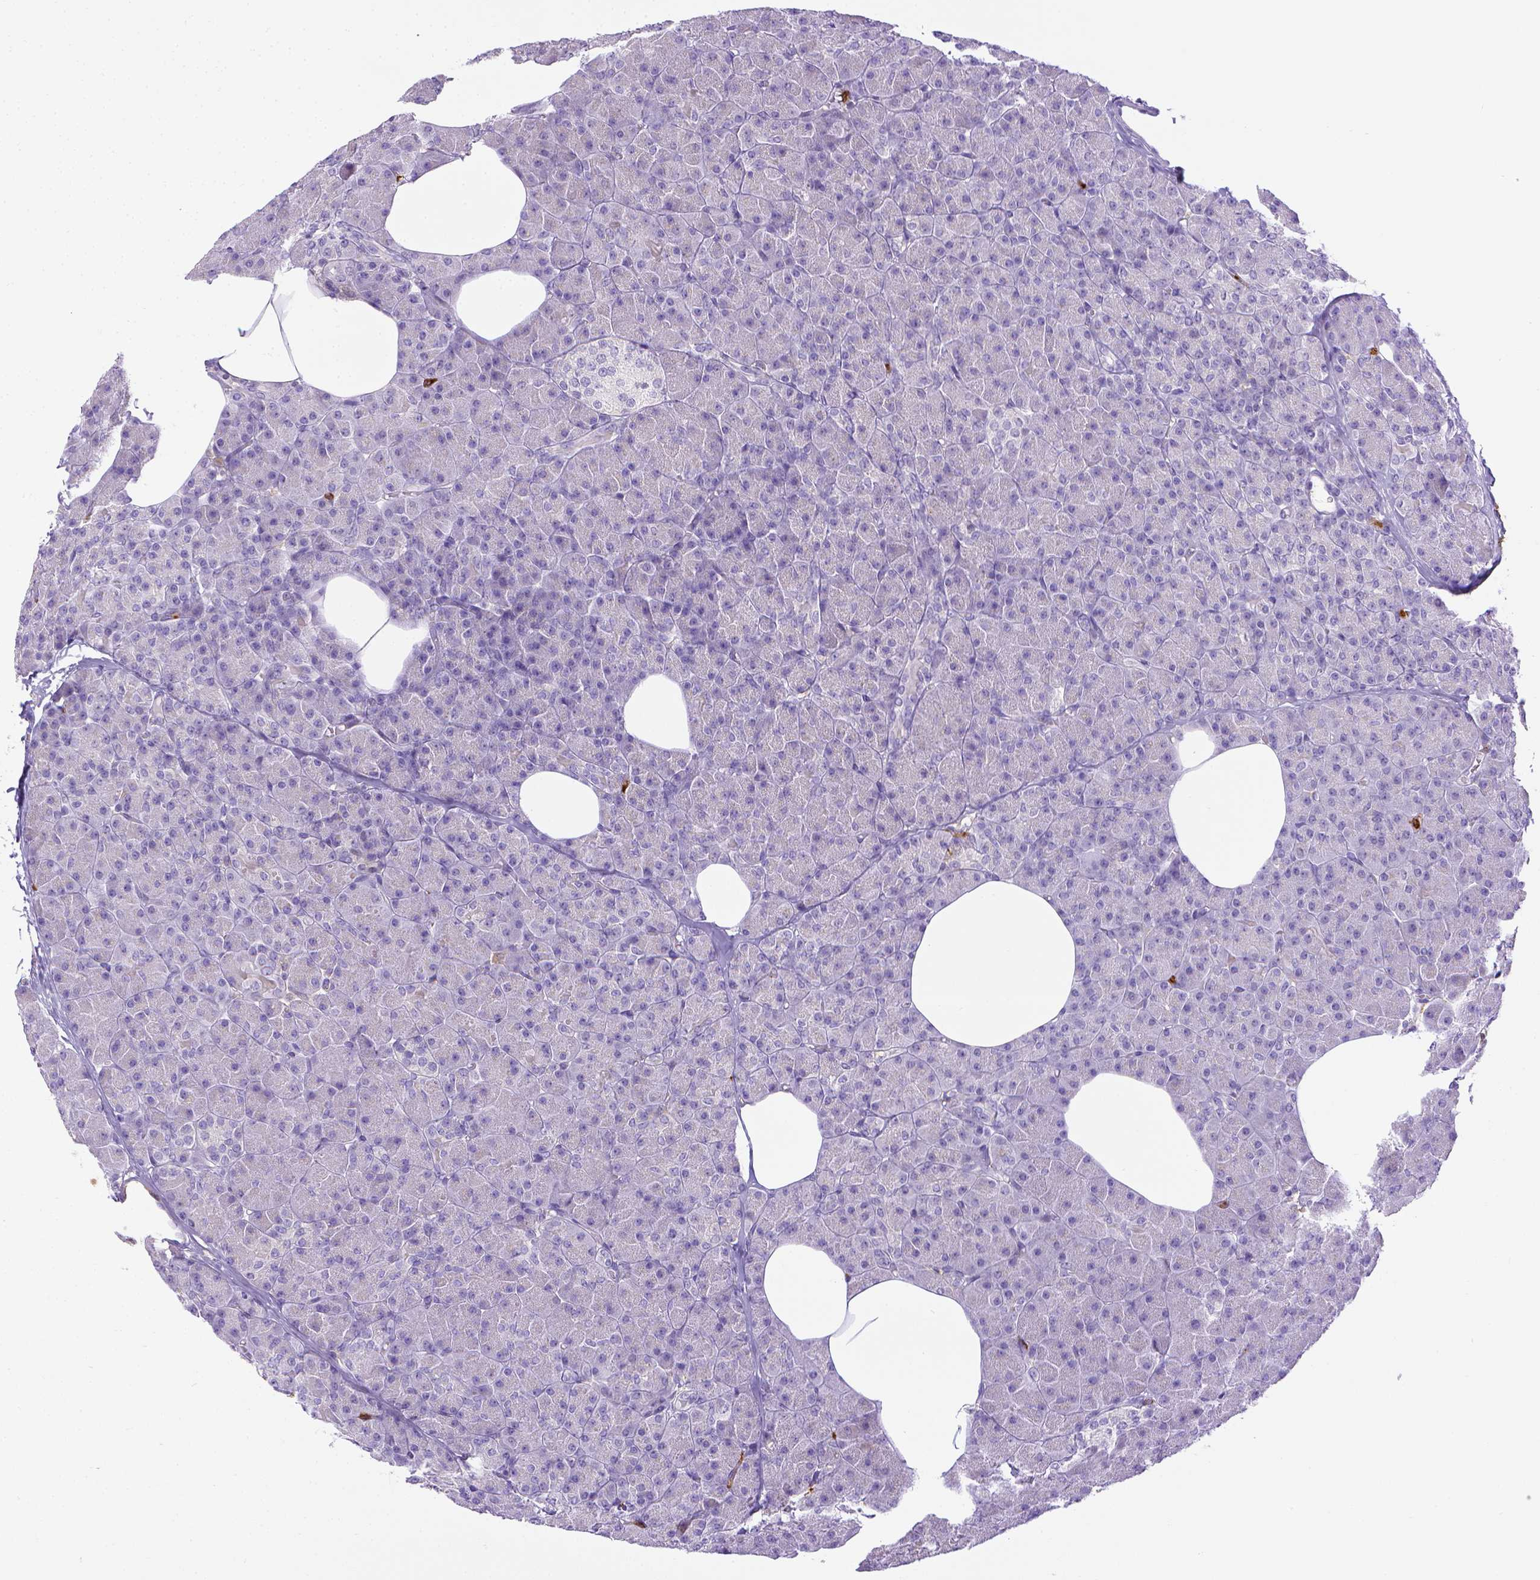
{"staining": {"intensity": "negative", "quantity": "none", "location": "none"}, "tissue": "pancreas", "cell_type": "Exocrine glandular cells", "image_type": "normal", "snomed": [{"axis": "morphology", "description": "Normal tissue, NOS"}, {"axis": "topography", "description": "Pancreas"}], "caption": "Human pancreas stained for a protein using immunohistochemistry (IHC) reveals no expression in exocrine glandular cells.", "gene": "ITGAM", "patient": {"sex": "female", "age": 45}}